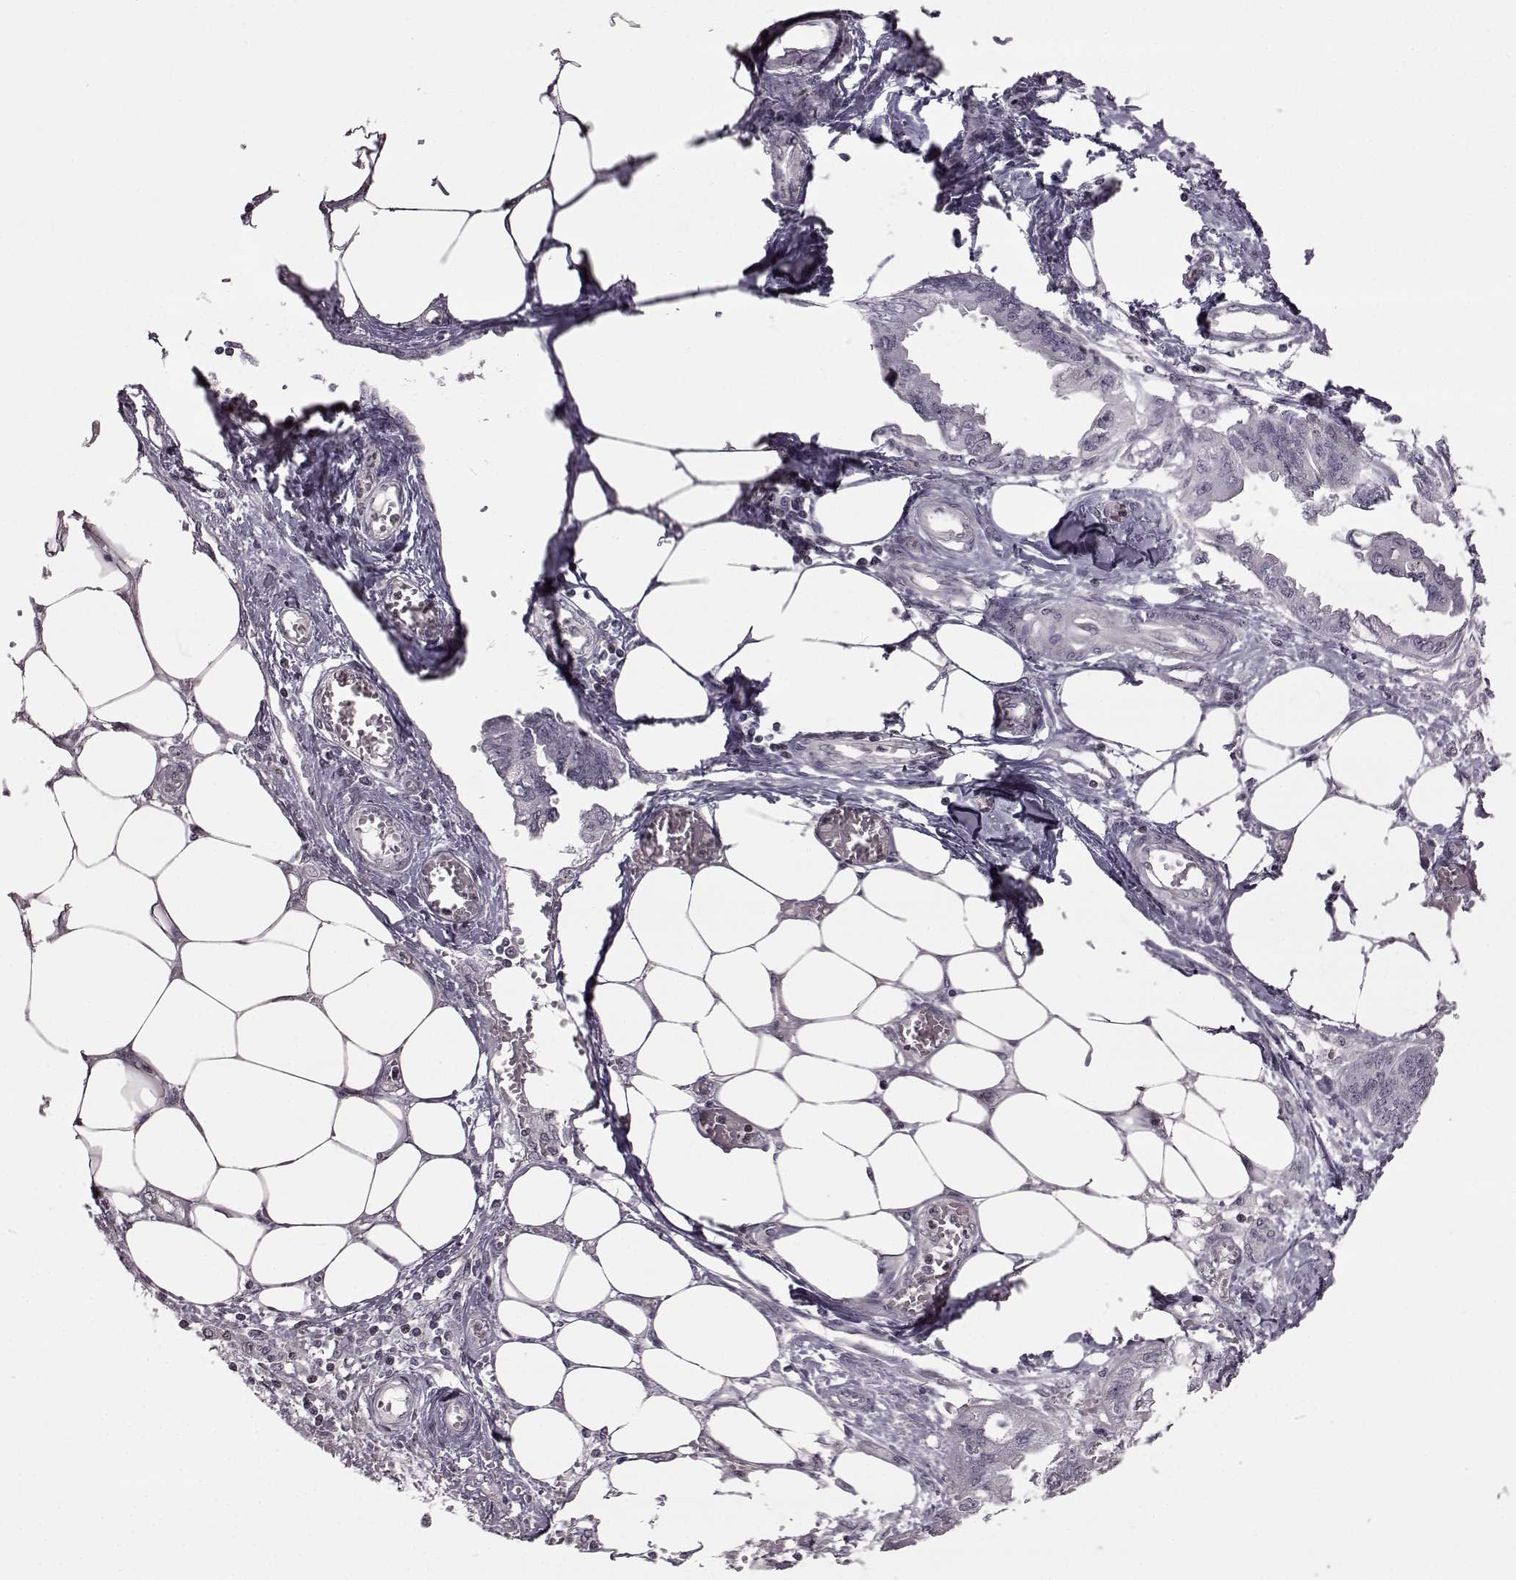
{"staining": {"intensity": "negative", "quantity": "none", "location": "none"}, "tissue": "endometrial cancer", "cell_type": "Tumor cells", "image_type": "cancer", "snomed": [{"axis": "morphology", "description": "Adenocarcinoma, NOS"}, {"axis": "morphology", "description": "Adenocarcinoma, metastatic, NOS"}, {"axis": "topography", "description": "Adipose tissue"}, {"axis": "topography", "description": "Endometrium"}], "caption": "Human endometrial metastatic adenocarcinoma stained for a protein using immunohistochemistry reveals no positivity in tumor cells.", "gene": "GAL", "patient": {"sex": "female", "age": 67}}